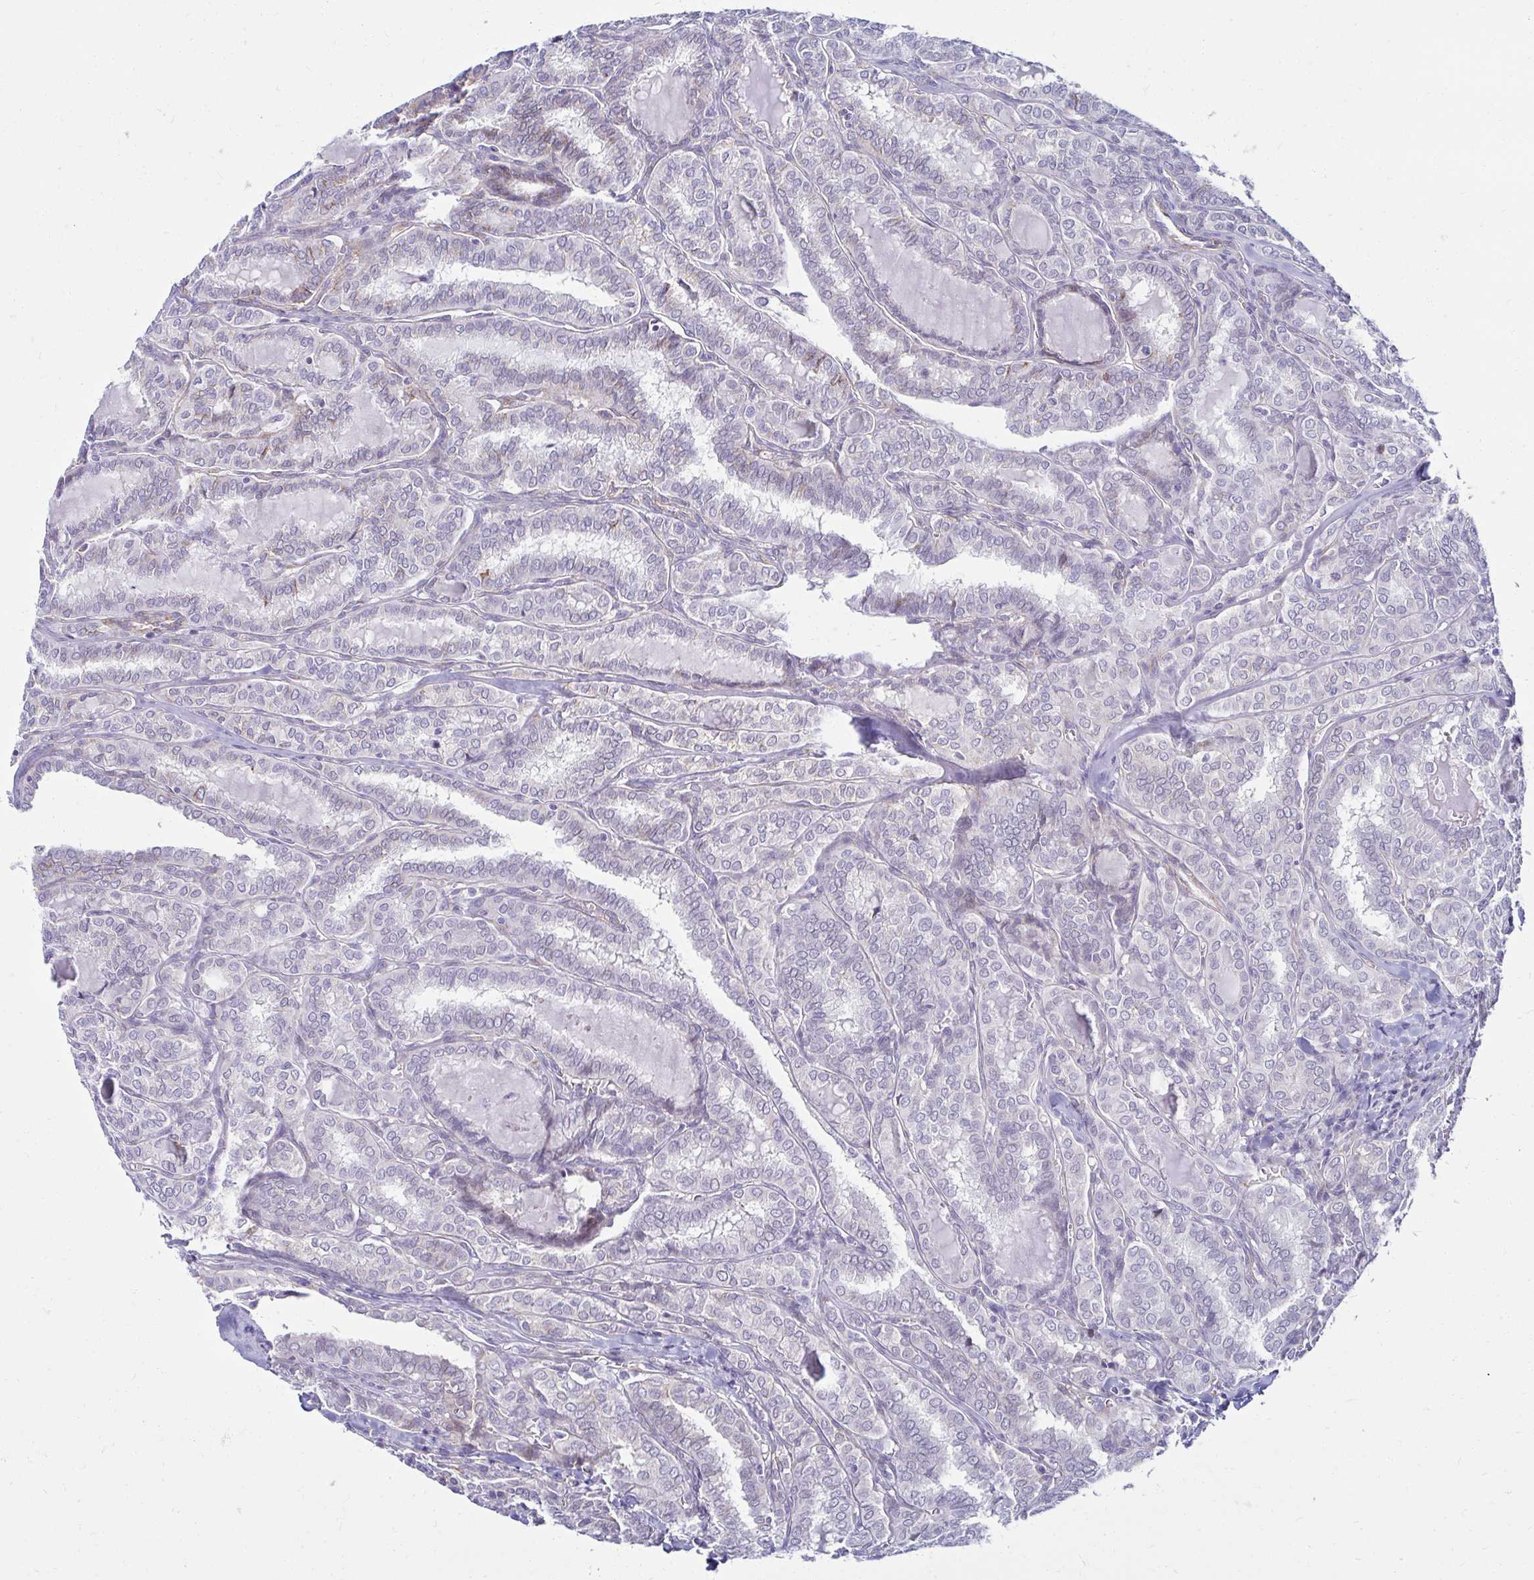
{"staining": {"intensity": "negative", "quantity": "none", "location": "none"}, "tissue": "thyroid cancer", "cell_type": "Tumor cells", "image_type": "cancer", "snomed": [{"axis": "morphology", "description": "Papillary adenocarcinoma, NOS"}, {"axis": "topography", "description": "Thyroid gland"}], "caption": "The histopathology image reveals no staining of tumor cells in thyroid papillary adenocarcinoma.", "gene": "ANKRD62", "patient": {"sex": "female", "age": 30}}